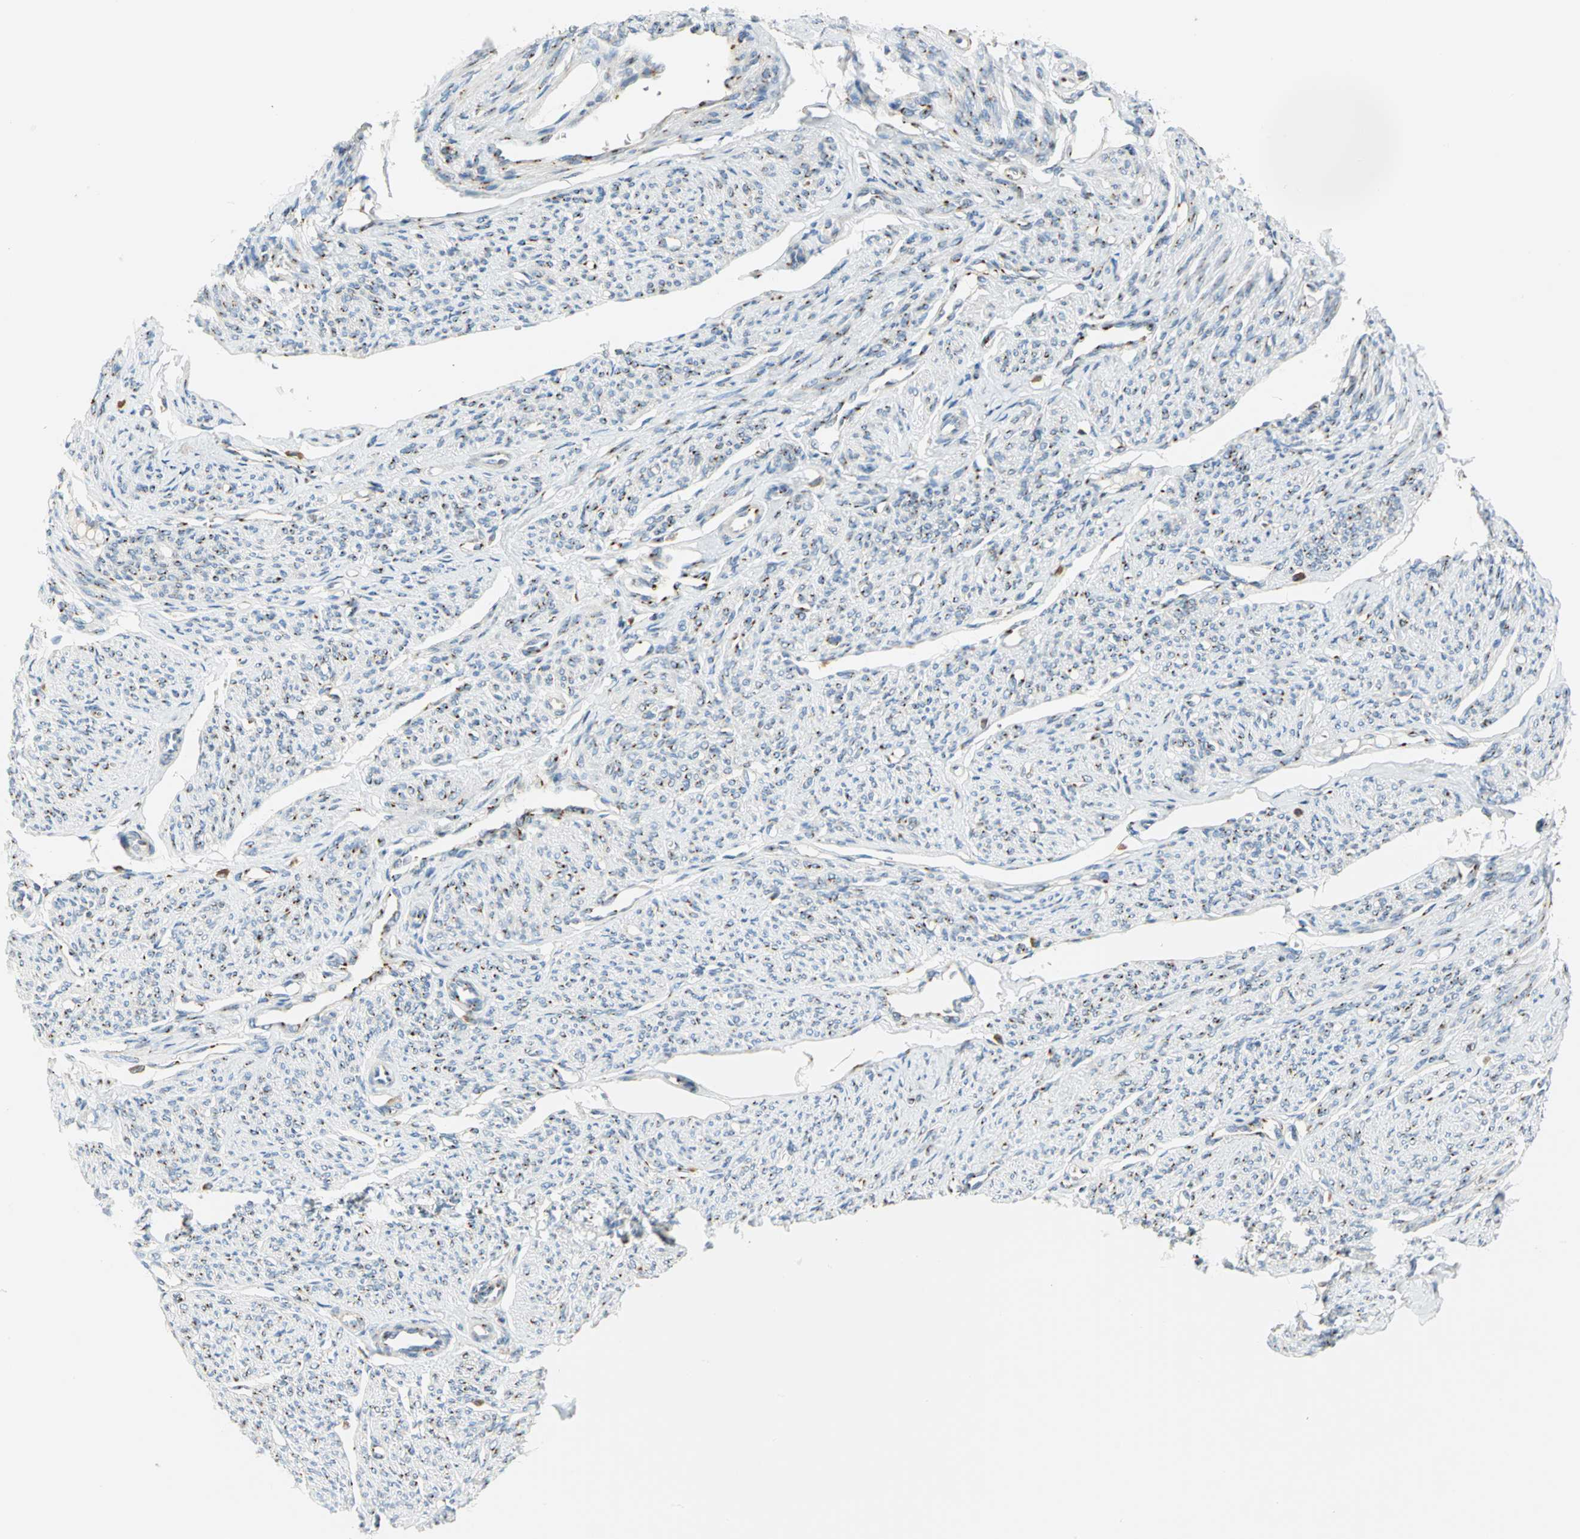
{"staining": {"intensity": "strong", "quantity": "<25%", "location": "cytoplasmic/membranous"}, "tissue": "smooth muscle", "cell_type": "Smooth muscle cells", "image_type": "normal", "snomed": [{"axis": "morphology", "description": "Normal tissue, NOS"}, {"axis": "topography", "description": "Smooth muscle"}], "caption": "Approximately <25% of smooth muscle cells in benign smooth muscle exhibit strong cytoplasmic/membranous protein staining as visualized by brown immunohistochemical staining.", "gene": "GPR3", "patient": {"sex": "female", "age": 65}}